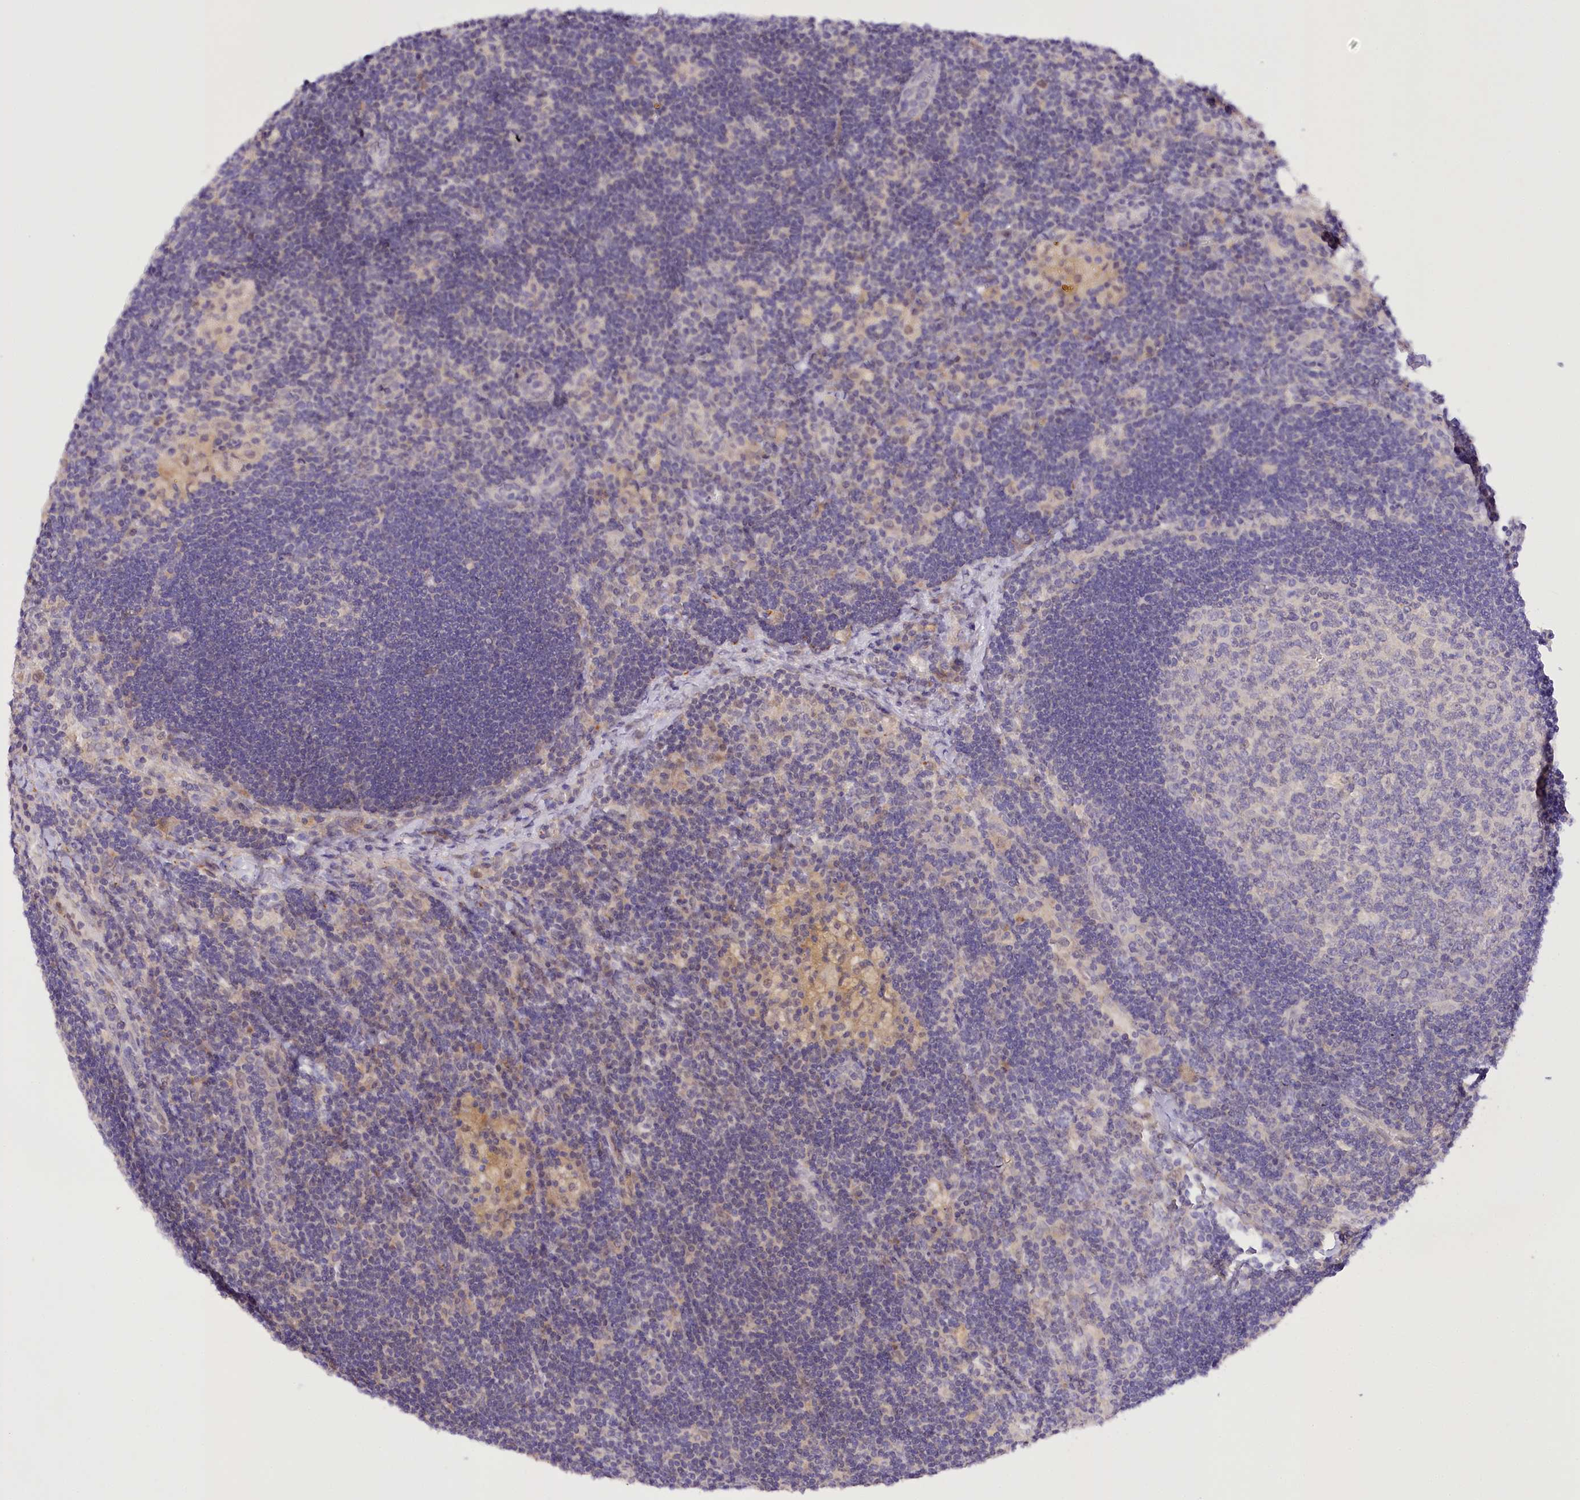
{"staining": {"intensity": "negative", "quantity": "none", "location": "none"}, "tissue": "lymph node", "cell_type": "Germinal center cells", "image_type": "normal", "snomed": [{"axis": "morphology", "description": "Normal tissue, NOS"}, {"axis": "topography", "description": "Lymph node"}], "caption": "Protein analysis of normal lymph node demonstrates no significant positivity in germinal center cells.", "gene": "DCUN1D1", "patient": {"sex": "male", "age": 24}}